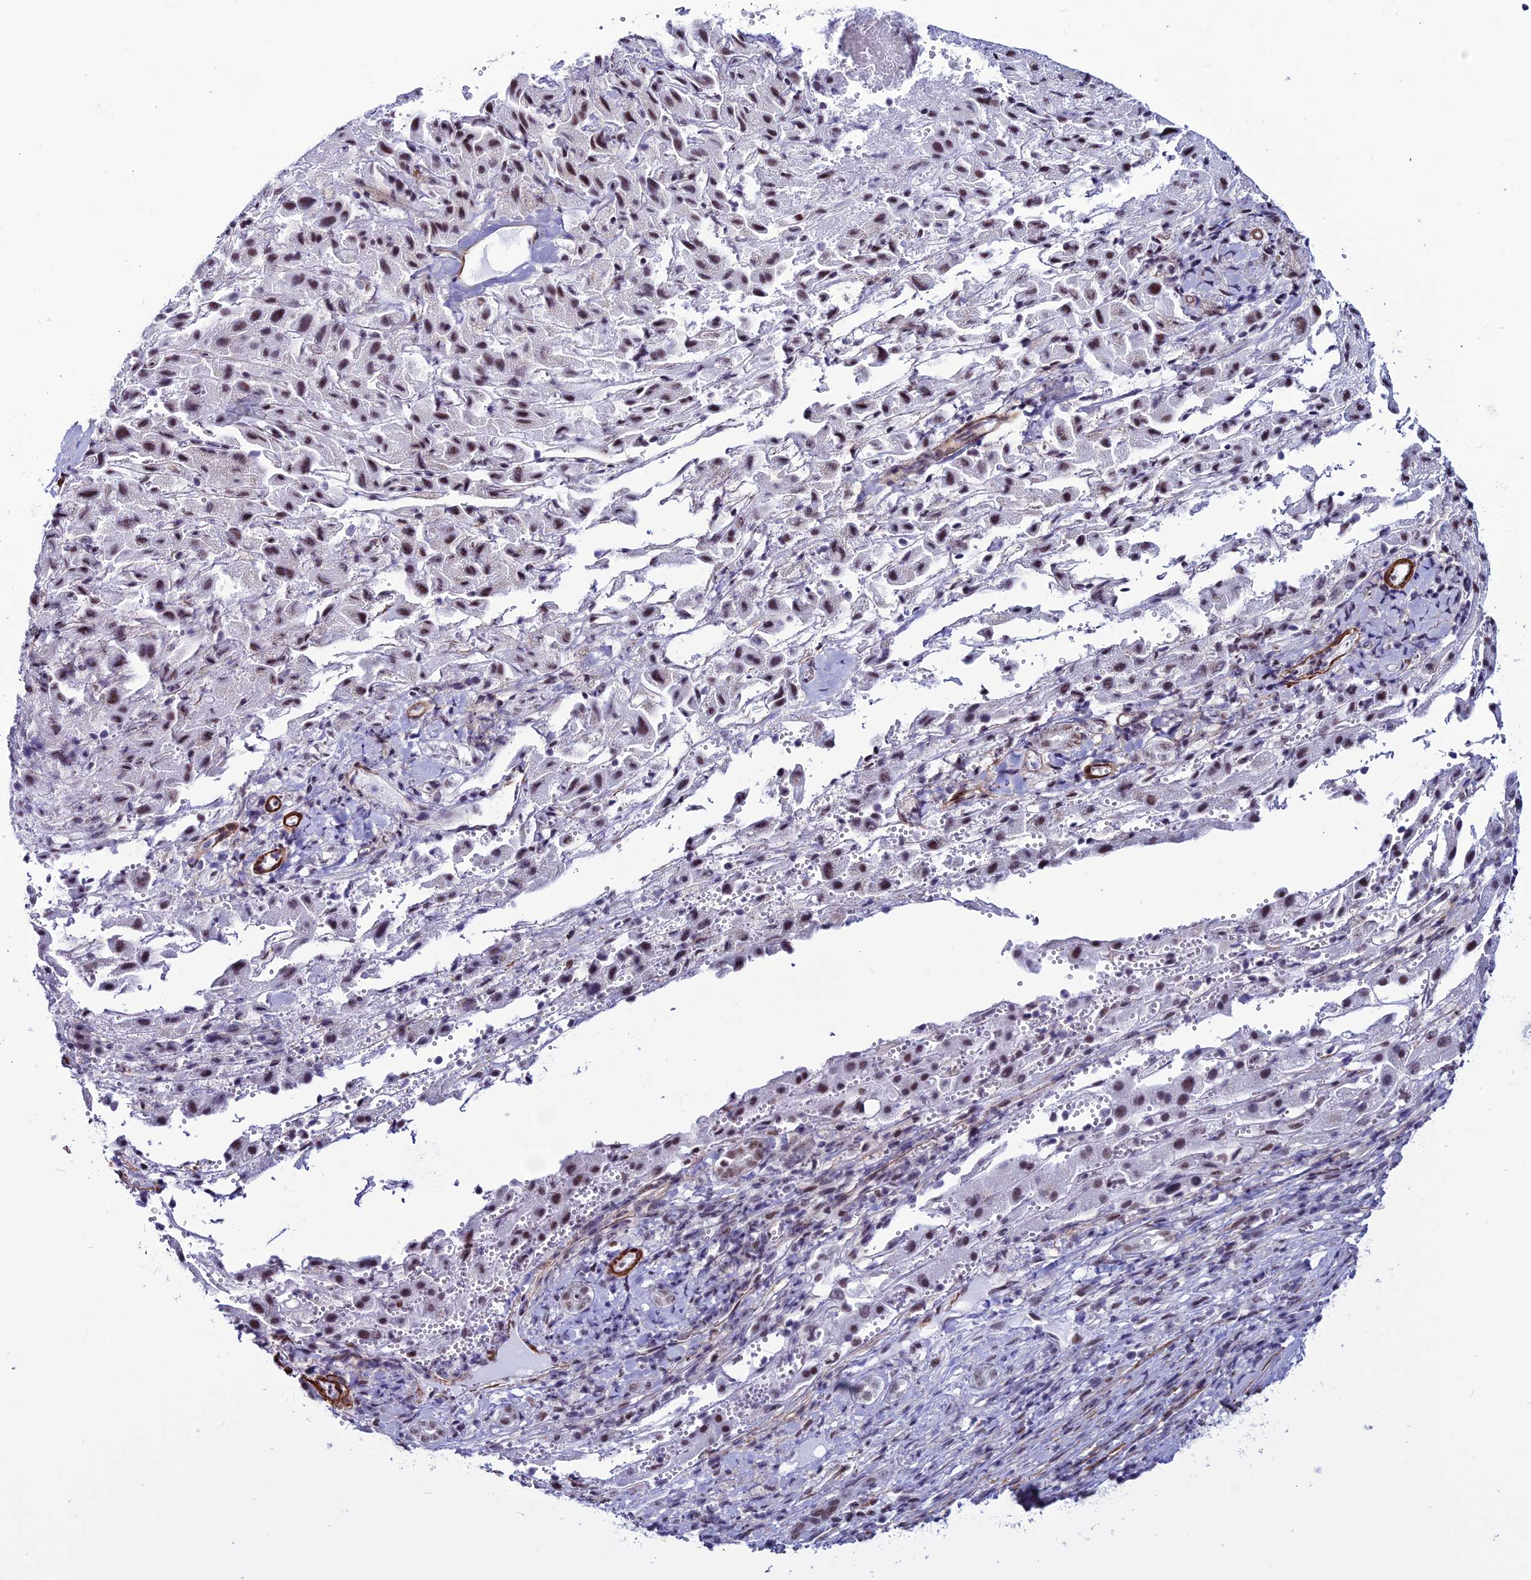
{"staining": {"intensity": "moderate", "quantity": ">75%", "location": "nuclear"}, "tissue": "liver cancer", "cell_type": "Tumor cells", "image_type": "cancer", "snomed": [{"axis": "morphology", "description": "Carcinoma, Hepatocellular, NOS"}, {"axis": "topography", "description": "Liver"}], "caption": "A micrograph of human hepatocellular carcinoma (liver) stained for a protein shows moderate nuclear brown staining in tumor cells. The staining was performed using DAB (3,3'-diaminobenzidine), with brown indicating positive protein expression. Nuclei are stained blue with hematoxylin.", "gene": "U2AF1", "patient": {"sex": "female", "age": 58}}